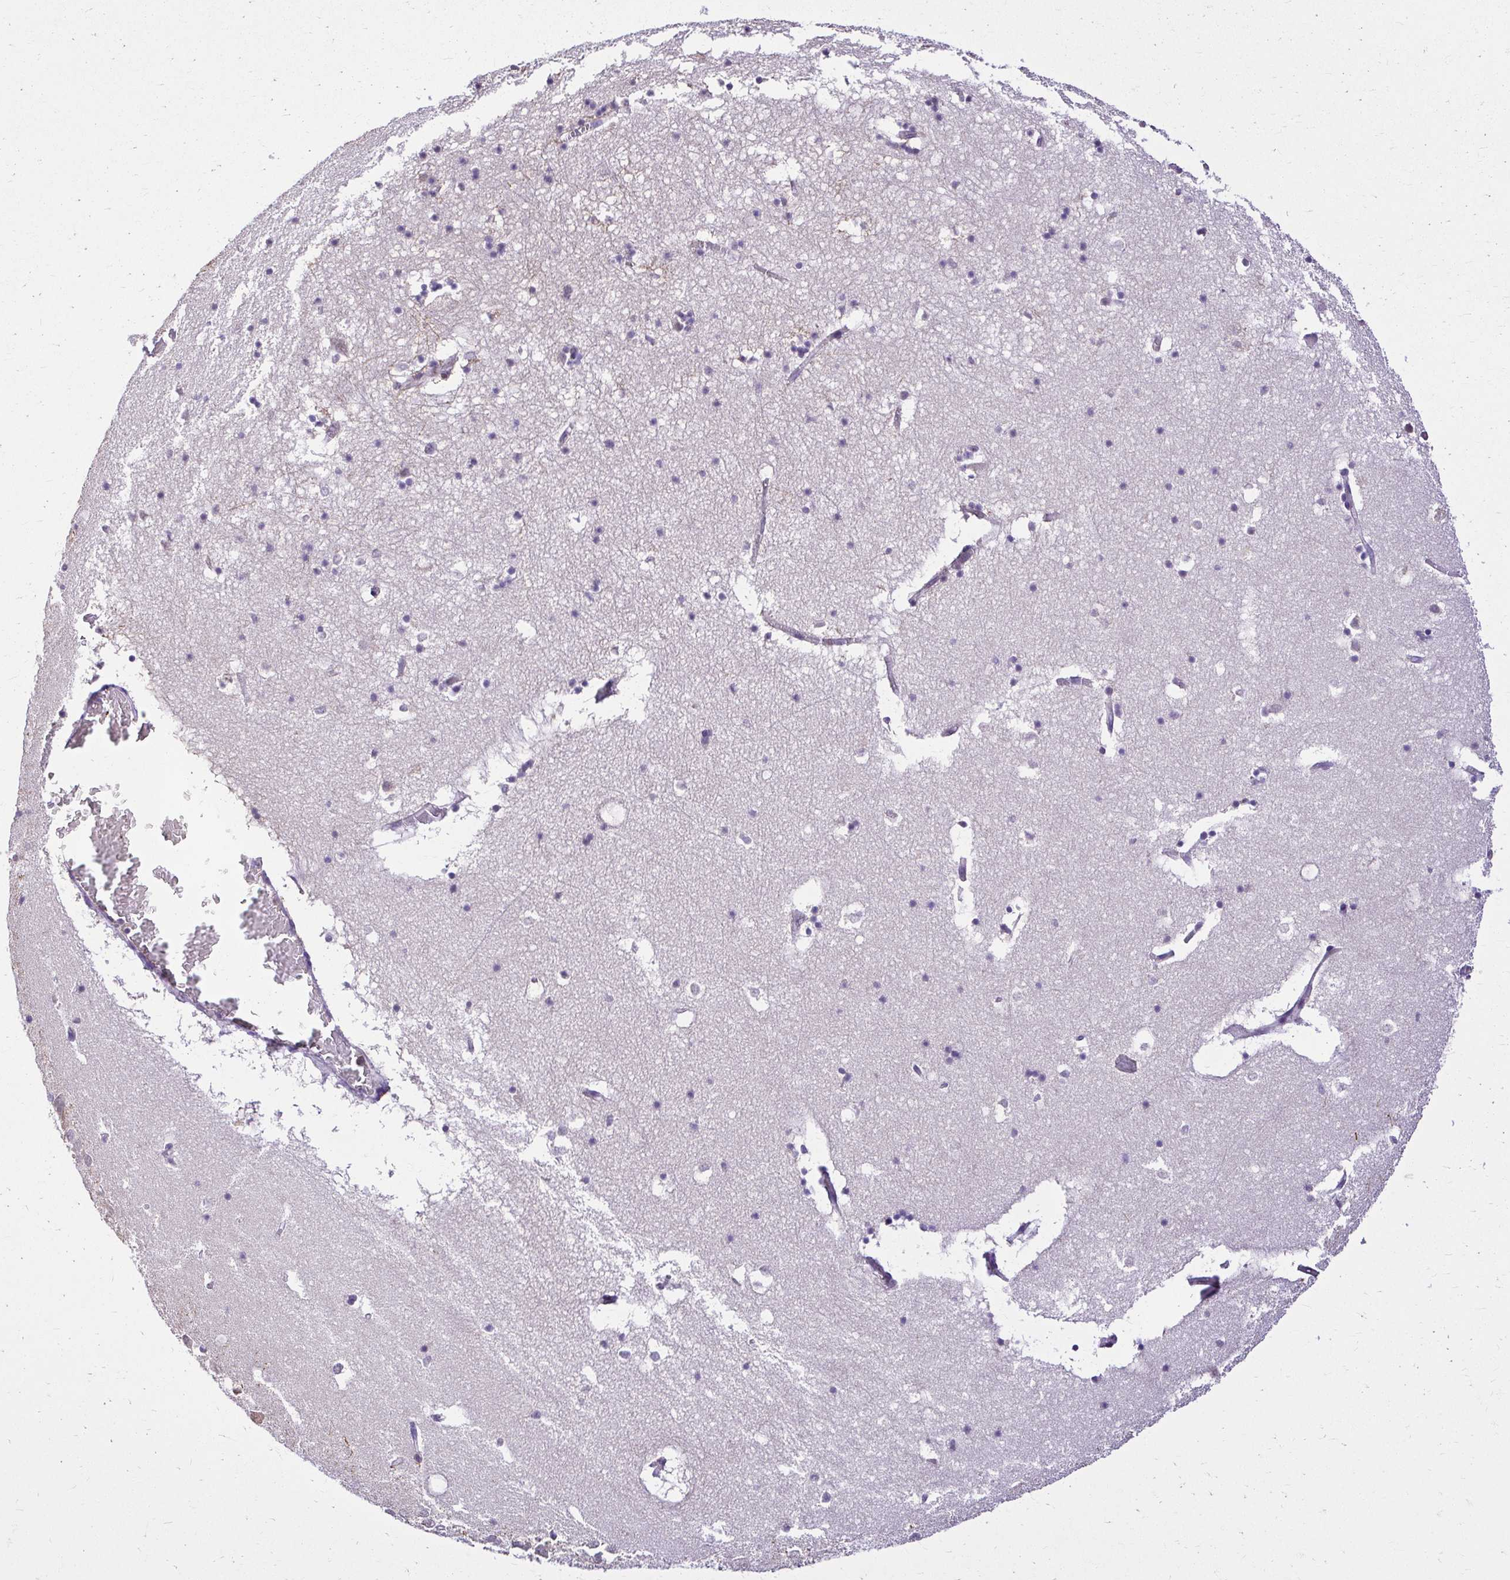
{"staining": {"intensity": "weak", "quantity": "<25%", "location": "nuclear"}, "tissue": "hippocampus", "cell_type": "Glial cells", "image_type": "normal", "snomed": [{"axis": "morphology", "description": "Normal tissue, NOS"}, {"axis": "topography", "description": "Hippocampus"}], "caption": "The micrograph displays no significant staining in glial cells of hippocampus. The staining is performed using DAB (3,3'-diaminobenzidine) brown chromogen with nuclei counter-stained in using hematoxylin.", "gene": "KIAA1210", "patient": {"sex": "male", "age": 58}}